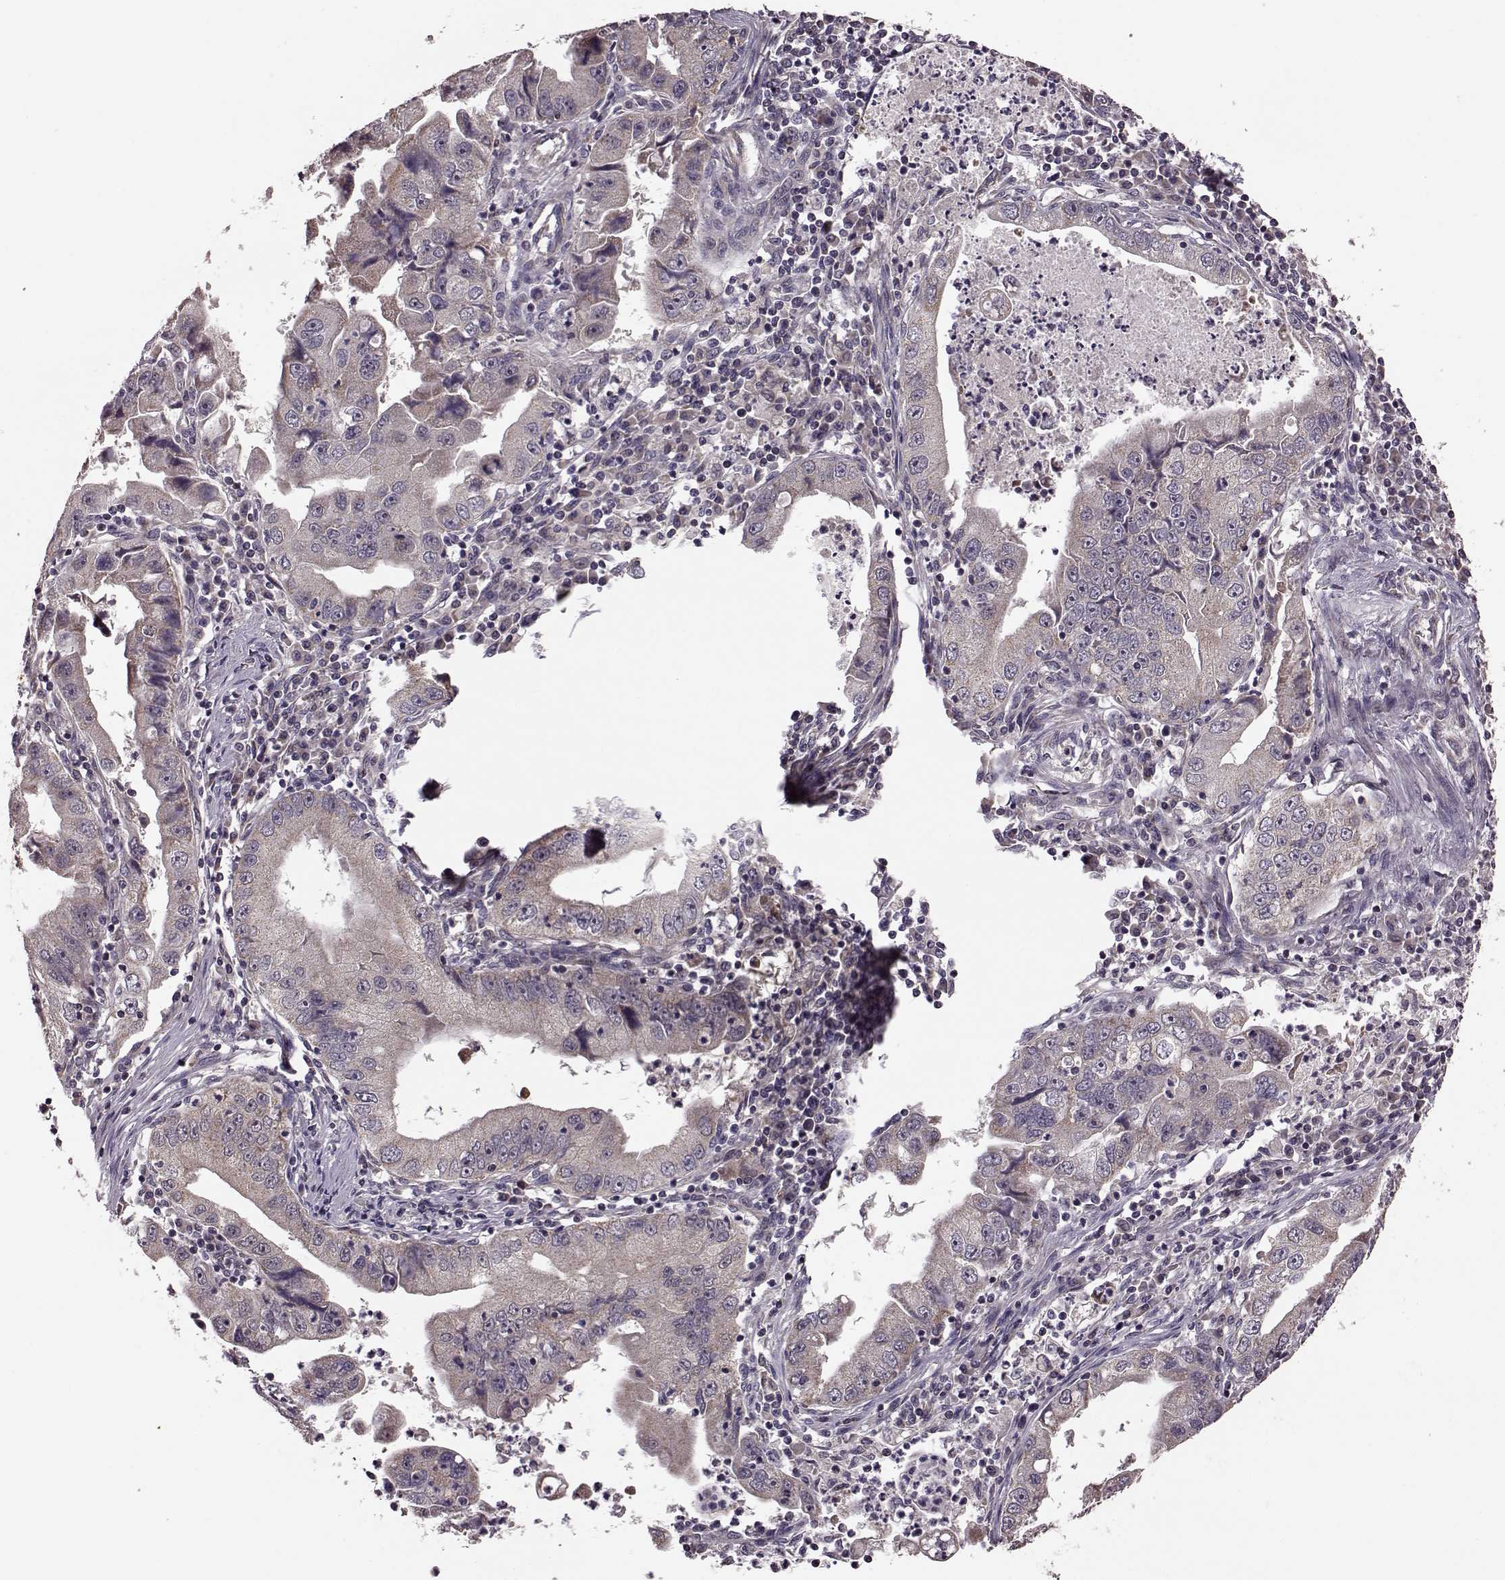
{"staining": {"intensity": "weak", "quantity": "<25%", "location": "cytoplasmic/membranous"}, "tissue": "stomach cancer", "cell_type": "Tumor cells", "image_type": "cancer", "snomed": [{"axis": "morphology", "description": "Adenocarcinoma, NOS"}, {"axis": "topography", "description": "Stomach"}], "caption": "DAB (3,3'-diaminobenzidine) immunohistochemical staining of human stomach cancer (adenocarcinoma) displays no significant expression in tumor cells.", "gene": "PUDP", "patient": {"sex": "male", "age": 76}}